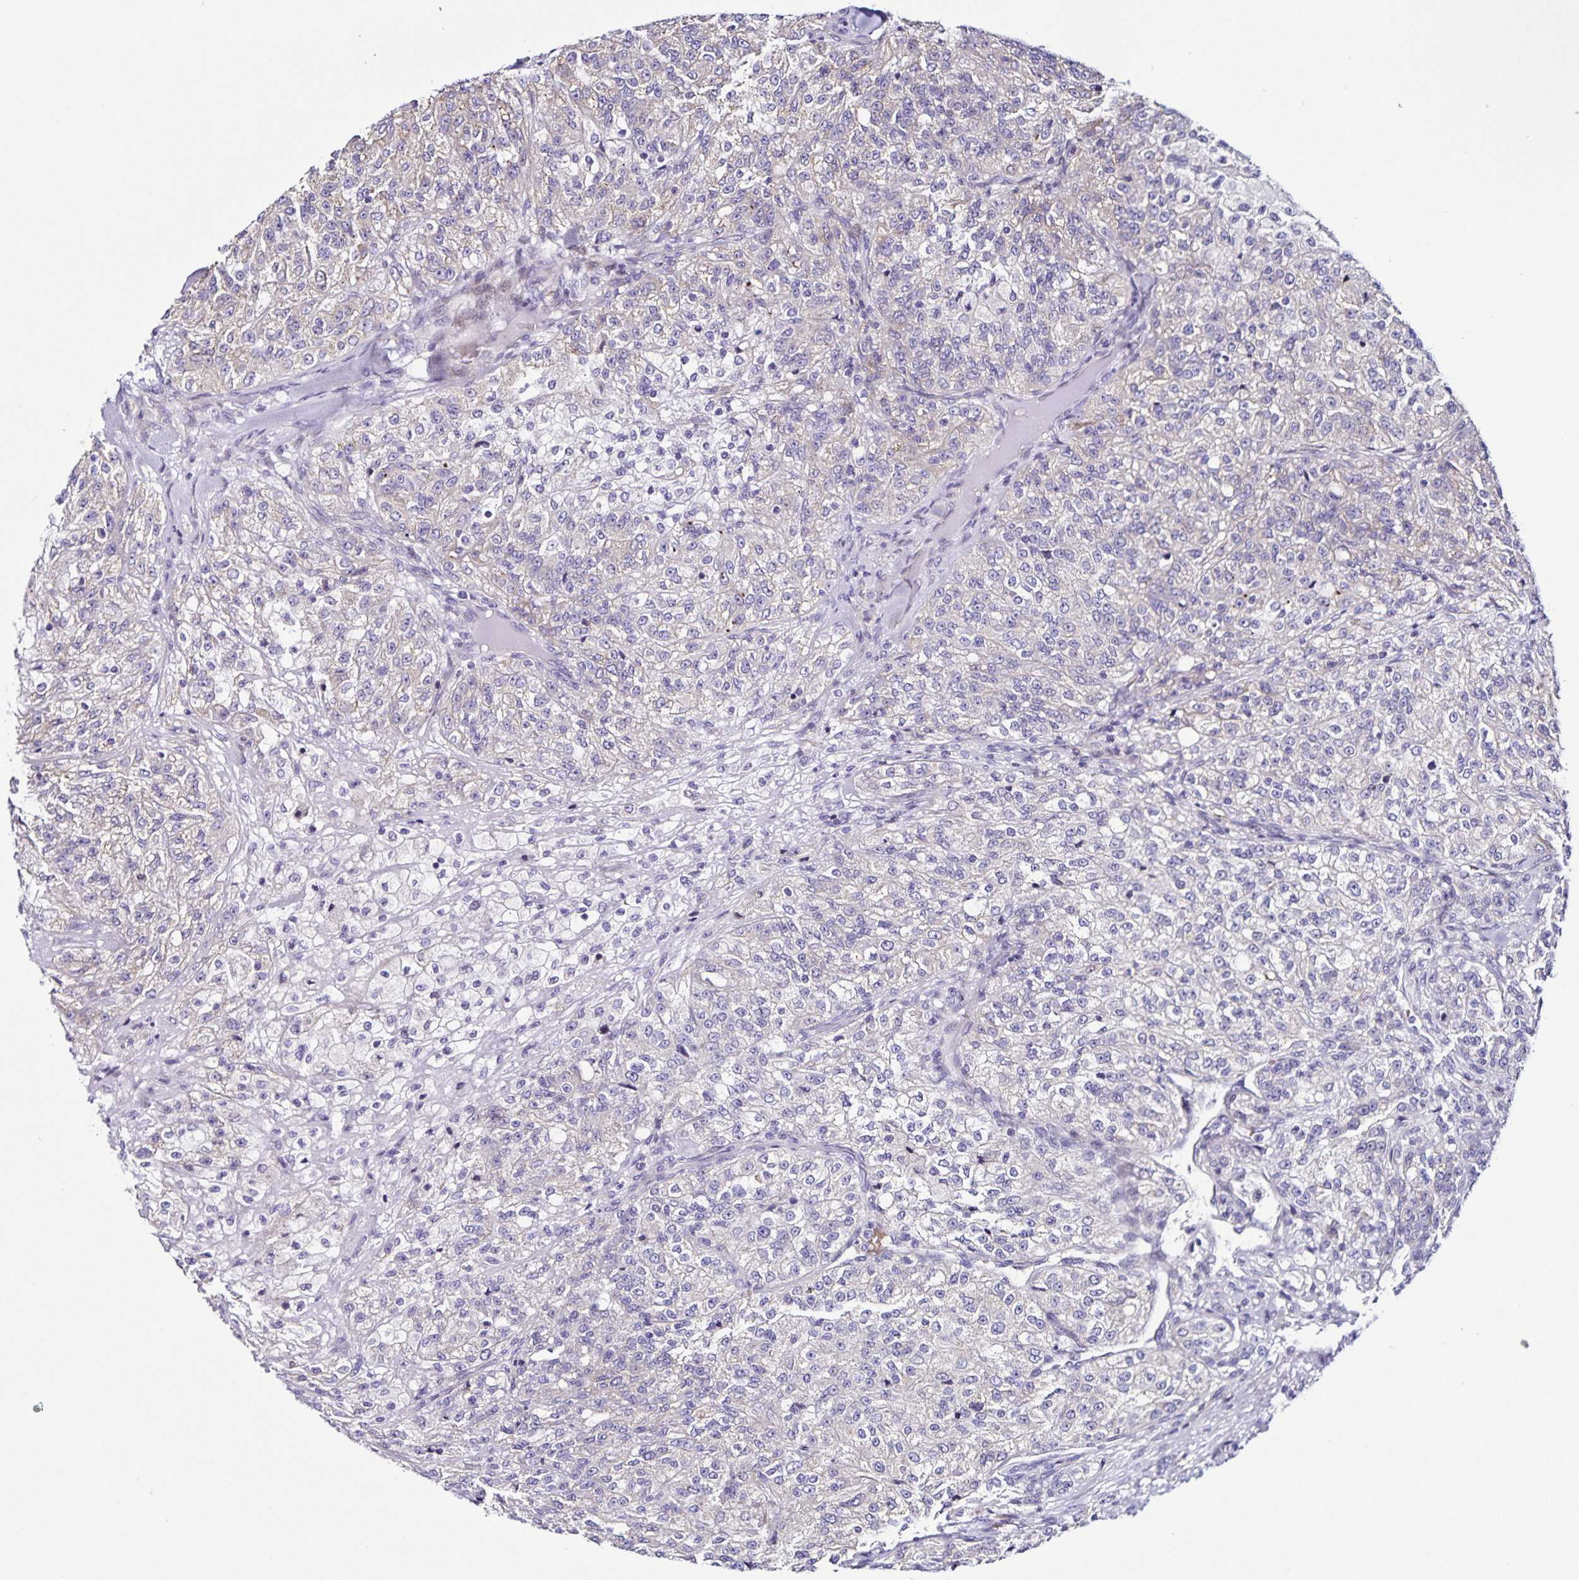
{"staining": {"intensity": "negative", "quantity": "none", "location": "none"}, "tissue": "renal cancer", "cell_type": "Tumor cells", "image_type": "cancer", "snomed": [{"axis": "morphology", "description": "Adenocarcinoma, NOS"}, {"axis": "topography", "description": "Kidney"}], "caption": "An IHC histopathology image of renal cancer is shown. There is no staining in tumor cells of renal cancer.", "gene": "RNFT2", "patient": {"sex": "female", "age": 63}}